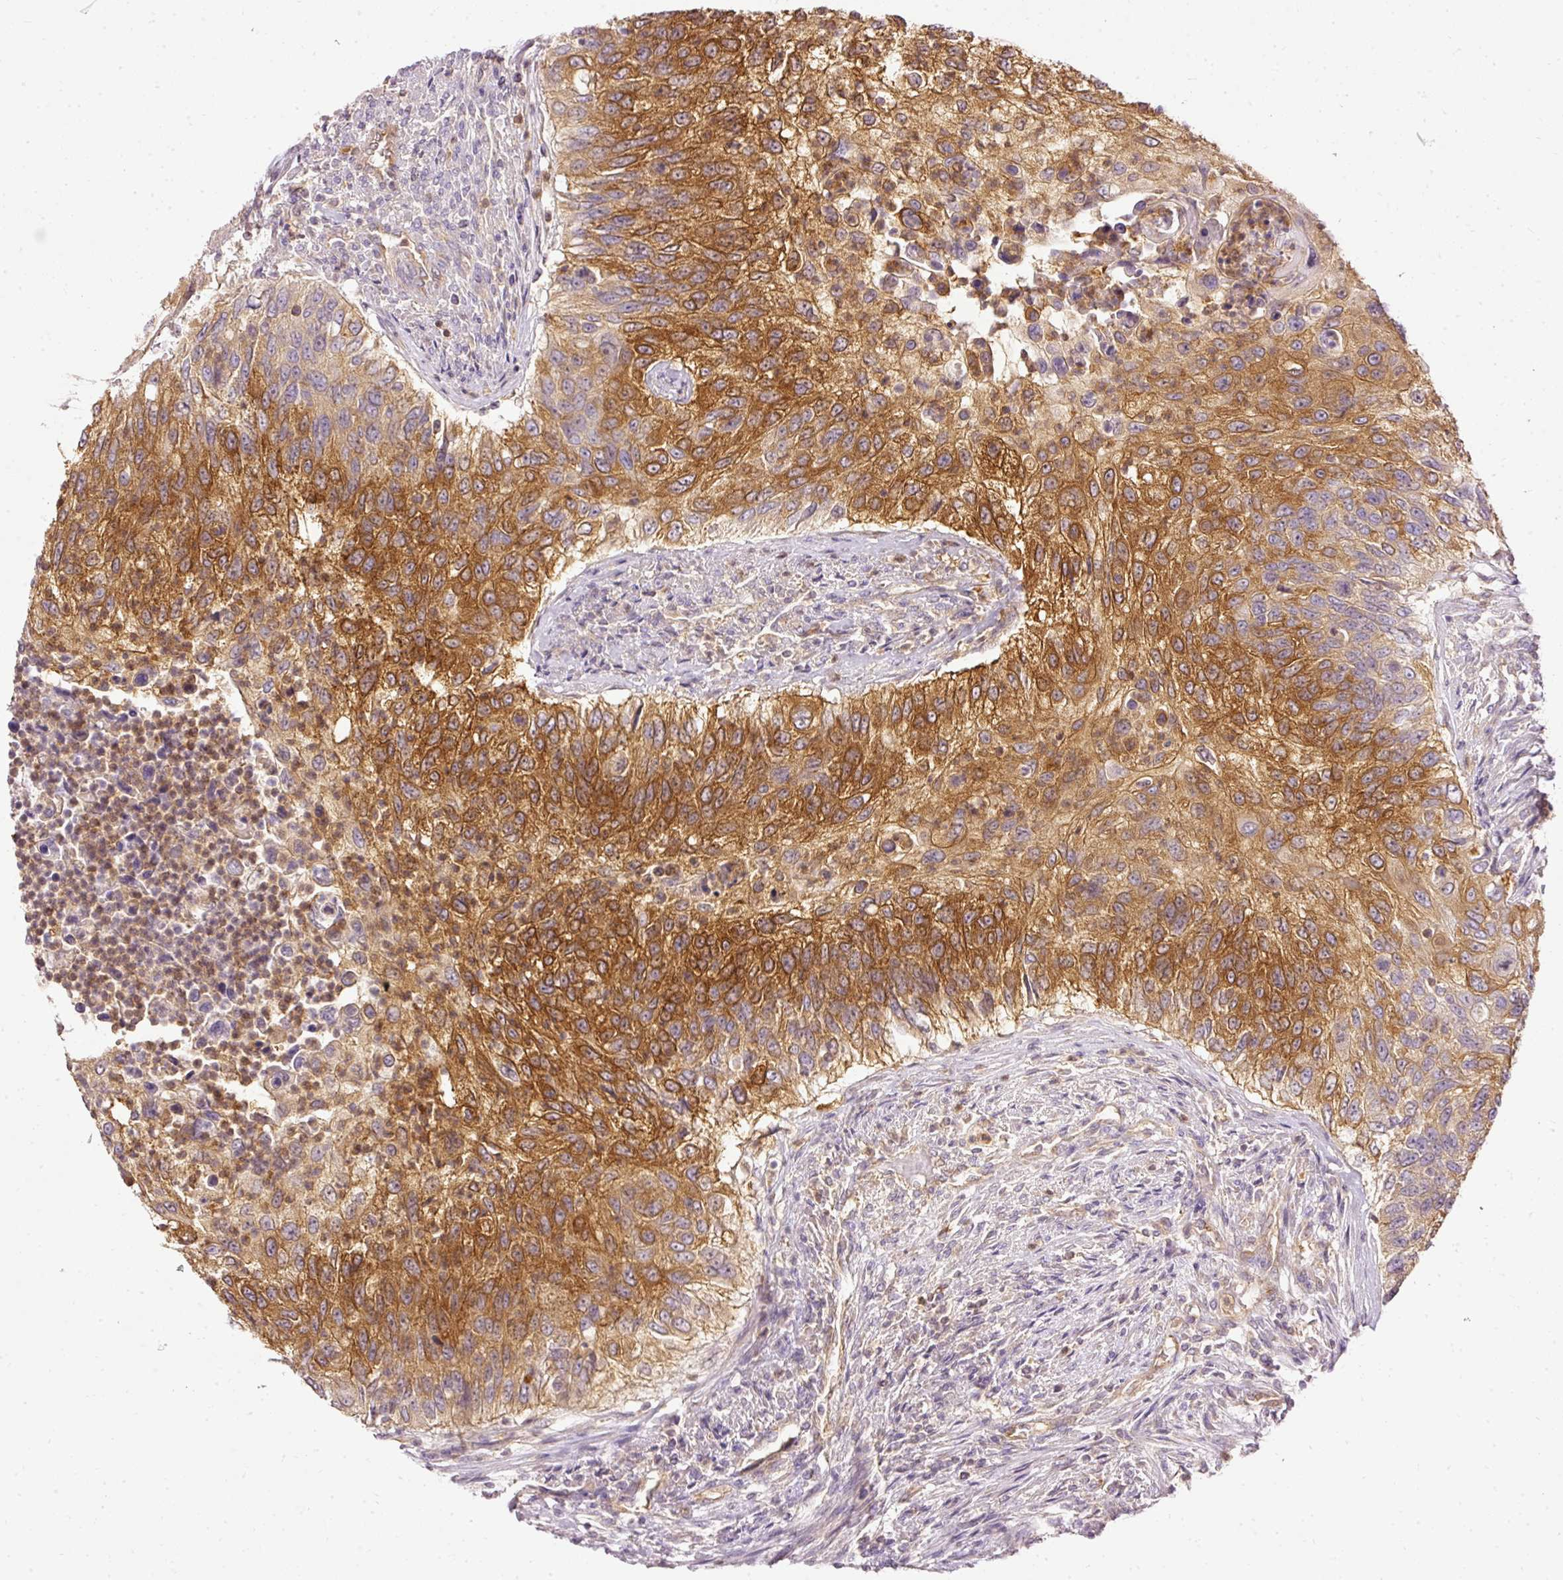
{"staining": {"intensity": "strong", "quantity": ">75%", "location": "cytoplasmic/membranous"}, "tissue": "urothelial cancer", "cell_type": "Tumor cells", "image_type": "cancer", "snomed": [{"axis": "morphology", "description": "Urothelial carcinoma, High grade"}, {"axis": "topography", "description": "Urinary bladder"}], "caption": "High-grade urothelial carcinoma tissue reveals strong cytoplasmic/membranous expression in about >75% of tumor cells, visualized by immunohistochemistry.", "gene": "ARMH3", "patient": {"sex": "female", "age": 60}}